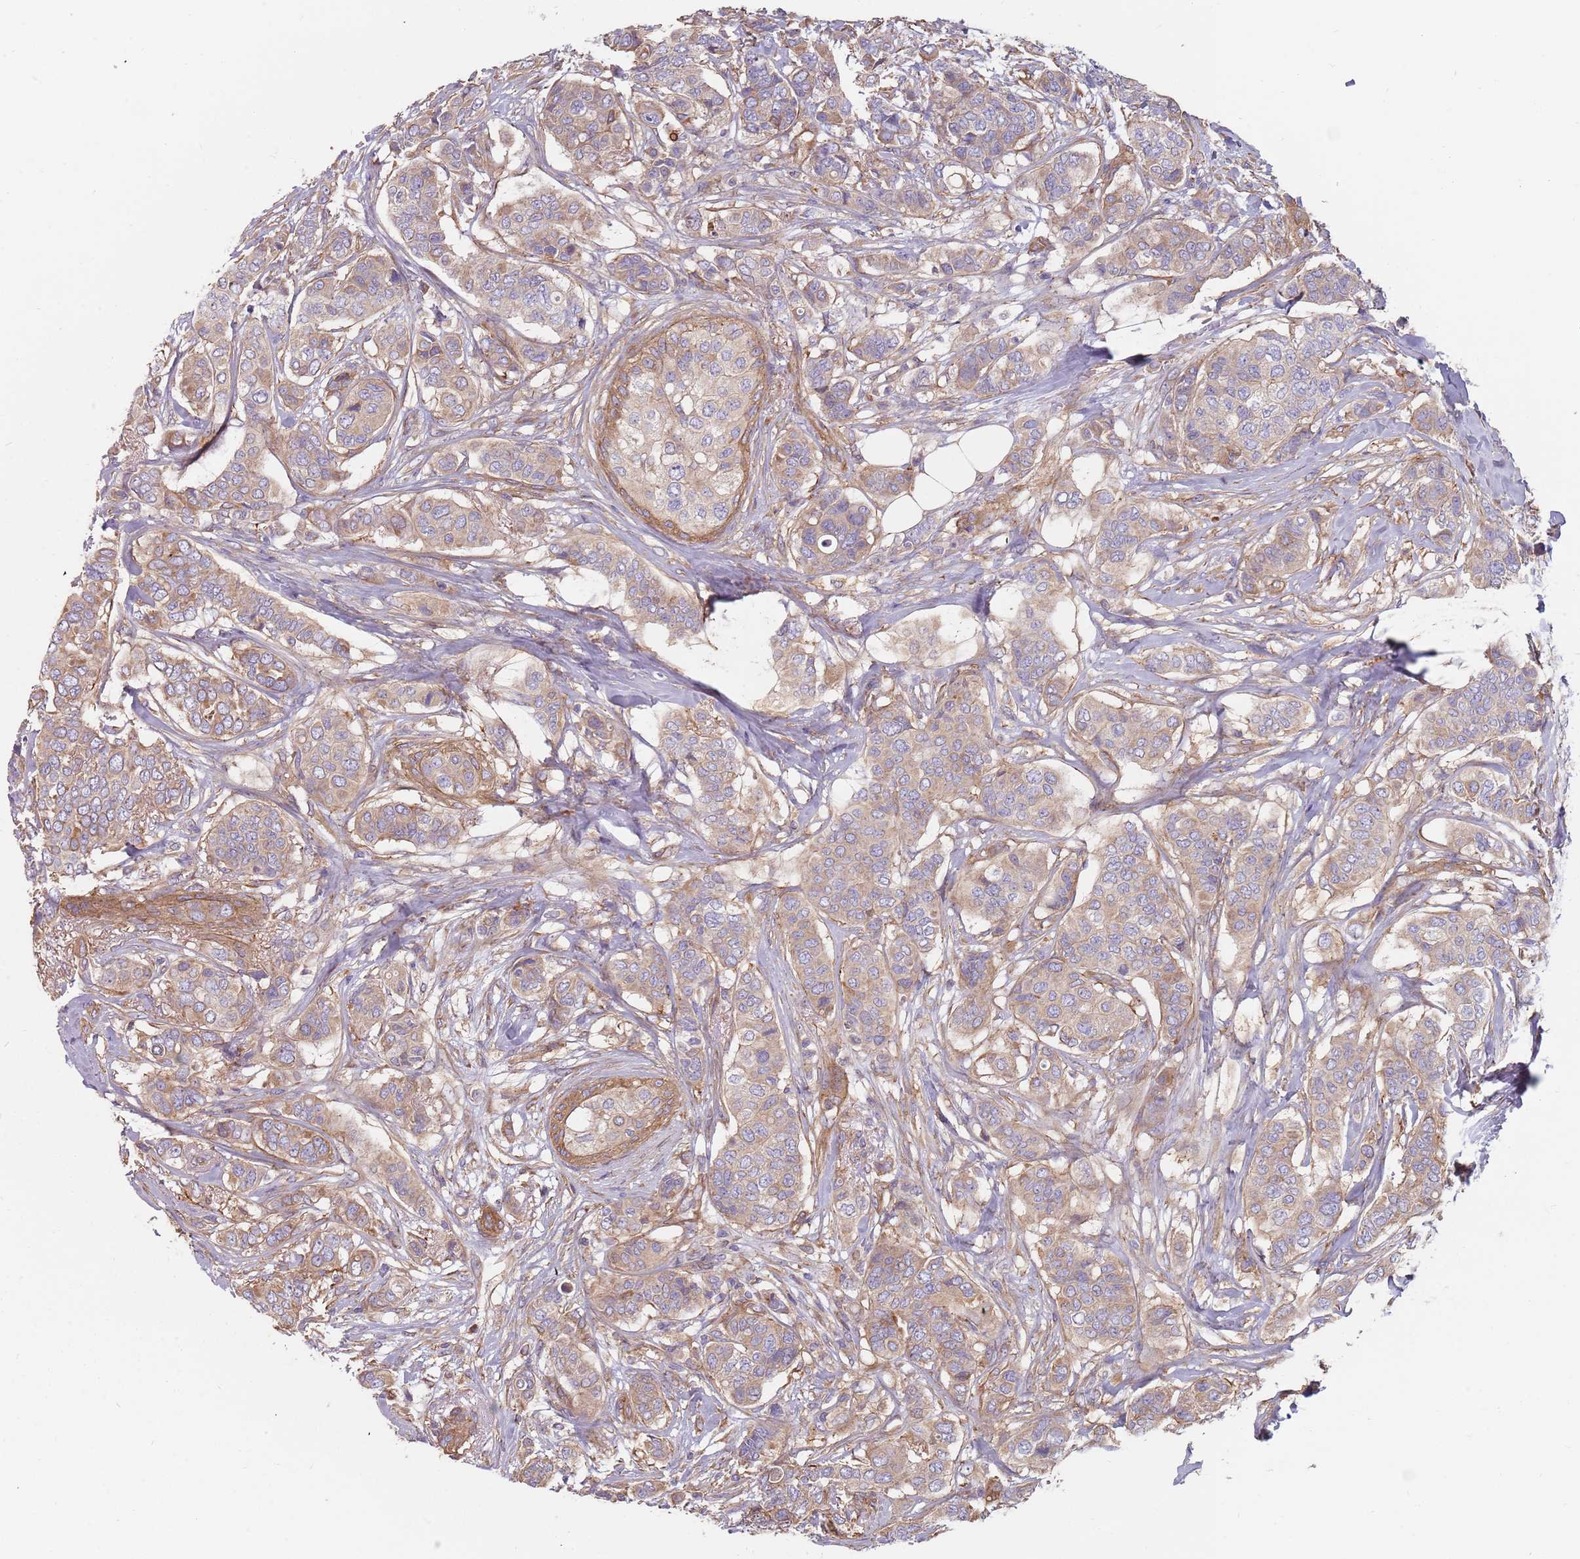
{"staining": {"intensity": "moderate", "quantity": "25%-75%", "location": "cytoplasmic/membranous"}, "tissue": "breast cancer", "cell_type": "Tumor cells", "image_type": "cancer", "snomed": [{"axis": "morphology", "description": "Lobular carcinoma"}, {"axis": "topography", "description": "Breast"}], "caption": "The immunohistochemical stain labels moderate cytoplasmic/membranous positivity in tumor cells of lobular carcinoma (breast) tissue.", "gene": "SPDL1", "patient": {"sex": "female", "age": 51}}